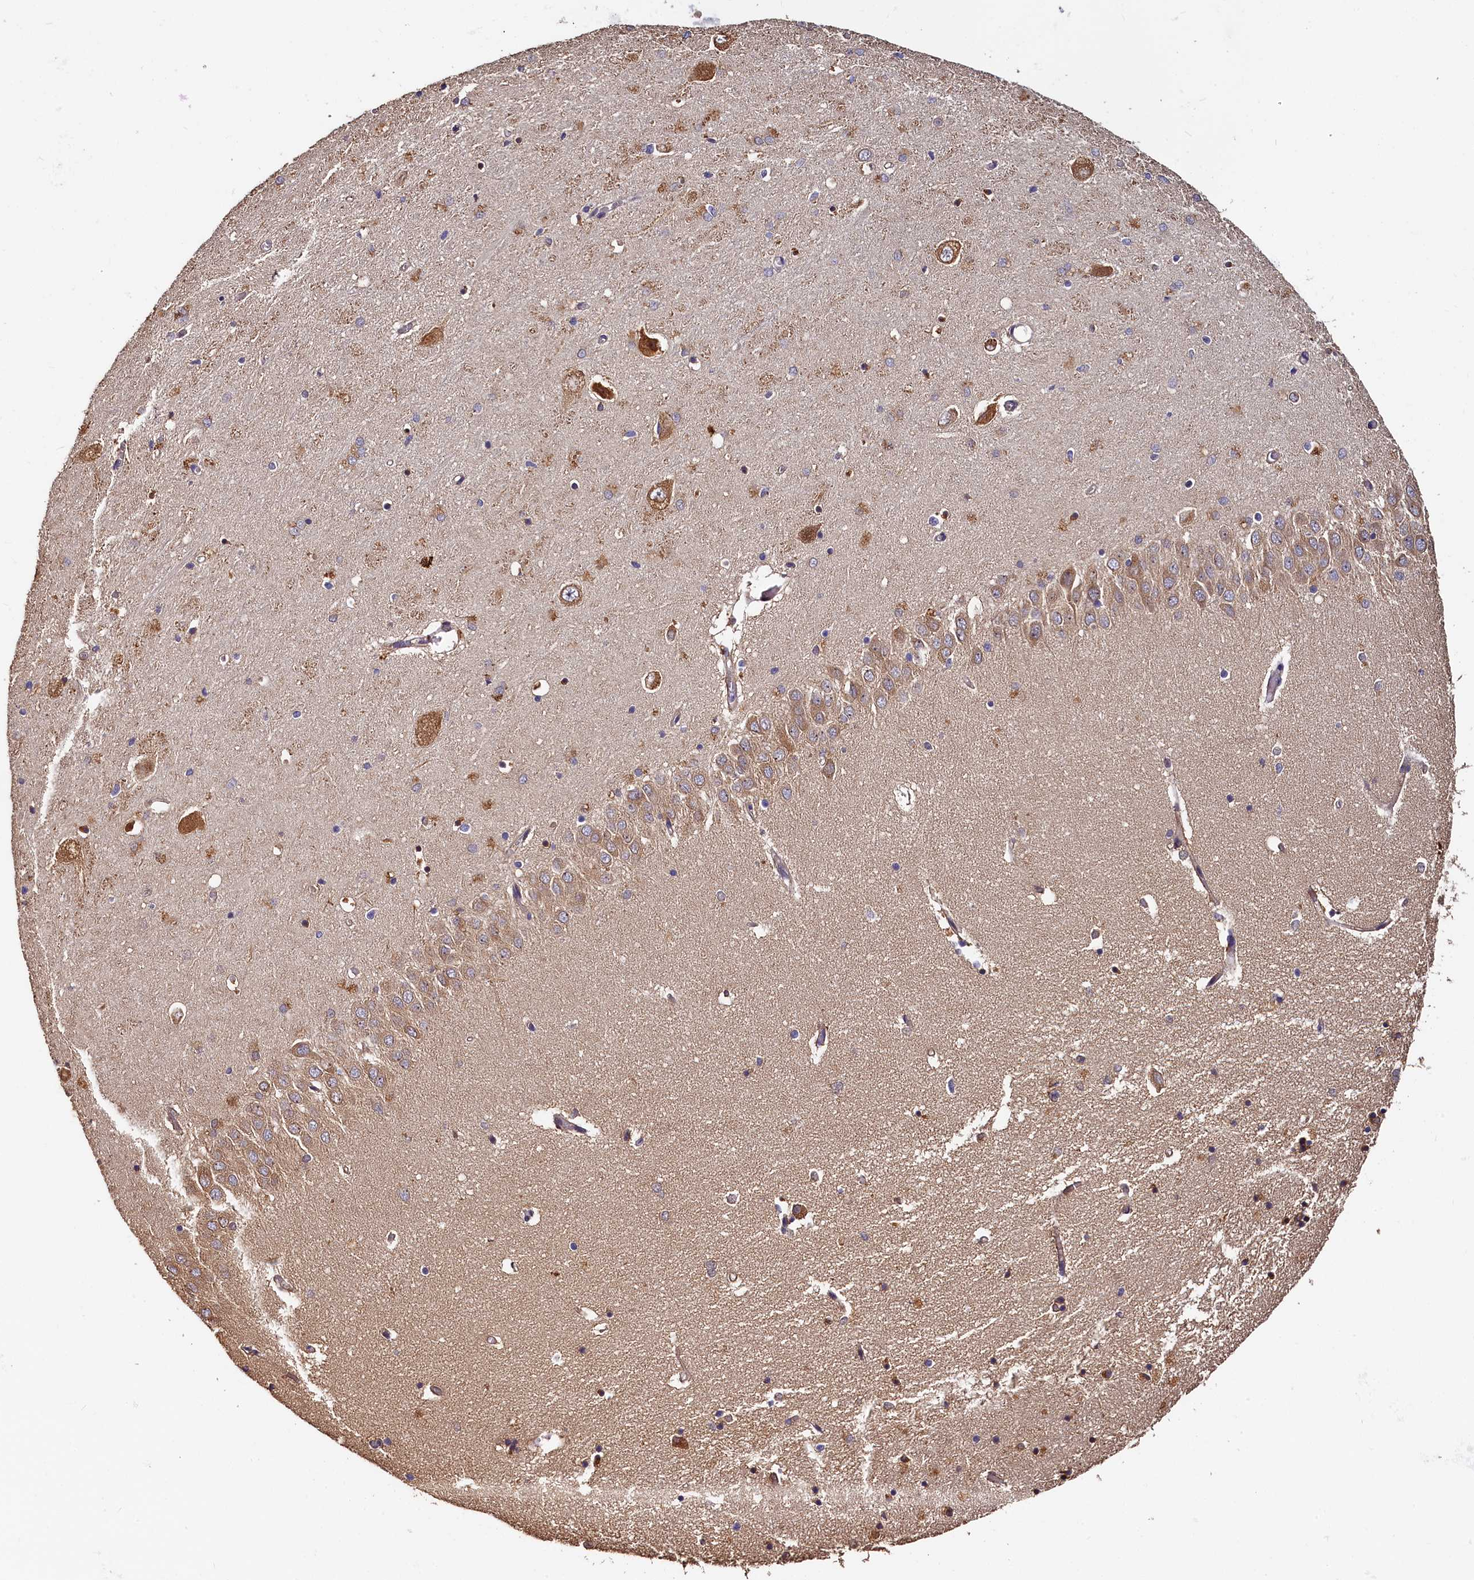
{"staining": {"intensity": "negative", "quantity": "none", "location": "none"}, "tissue": "hippocampus", "cell_type": "Glial cells", "image_type": "normal", "snomed": [{"axis": "morphology", "description": "Normal tissue, NOS"}, {"axis": "topography", "description": "Hippocampus"}], "caption": "Immunohistochemistry (IHC) histopathology image of unremarkable human hippocampus stained for a protein (brown), which reveals no staining in glial cells. (DAB immunohistochemistry, high magnification).", "gene": "HMOX2", "patient": {"sex": "male", "age": 70}}